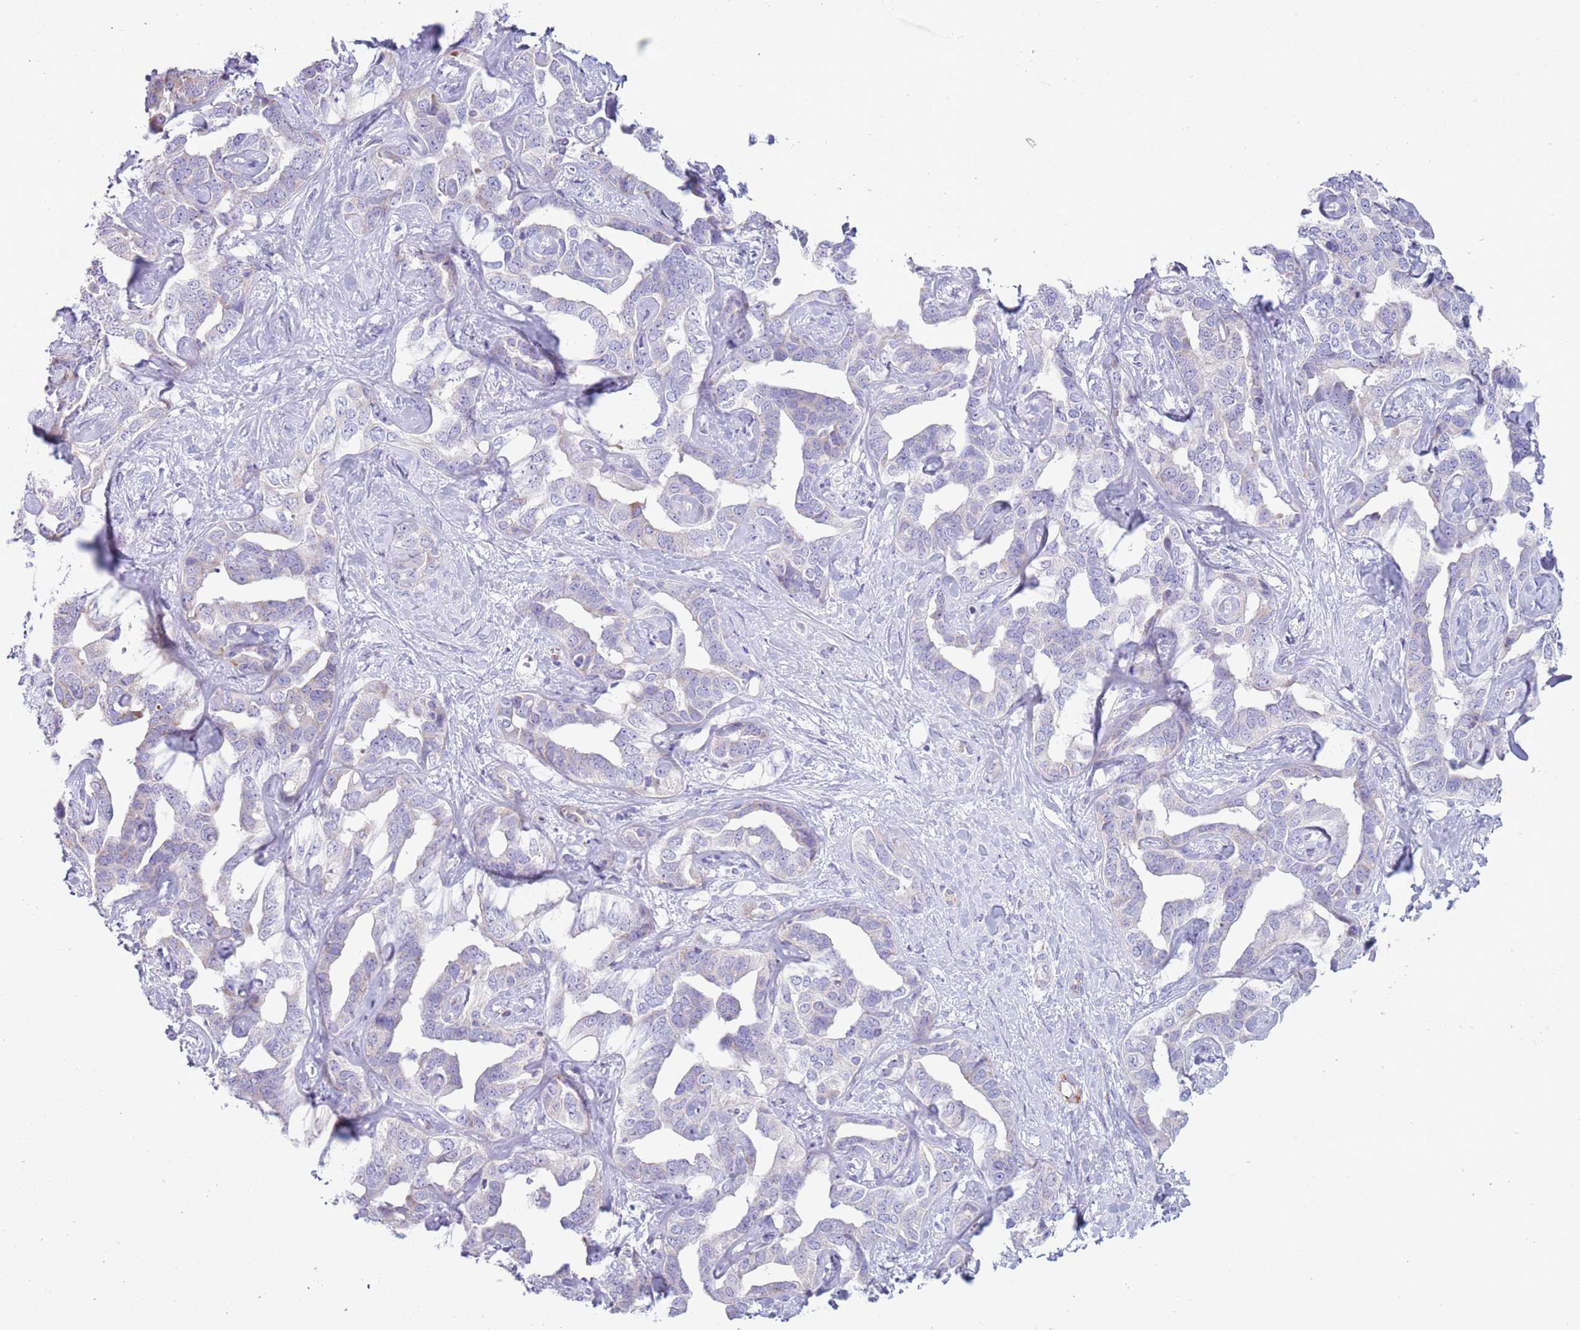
{"staining": {"intensity": "negative", "quantity": "none", "location": "none"}, "tissue": "liver cancer", "cell_type": "Tumor cells", "image_type": "cancer", "snomed": [{"axis": "morphology", "description": "Cholangiocarcinoma"}, {"axis": "topography", "description": "Liver"}], "caption": "There is no significant staining in tumor cells of liver cholangiocarcinoma. Brightfield microscopy of immunohistochemistry (IHC) stained with DAB (brown) and hematoxylin (blue), captured at high magnification.", "gene": "MOCOS", "patient": {"sex": "male", "age": 59}}